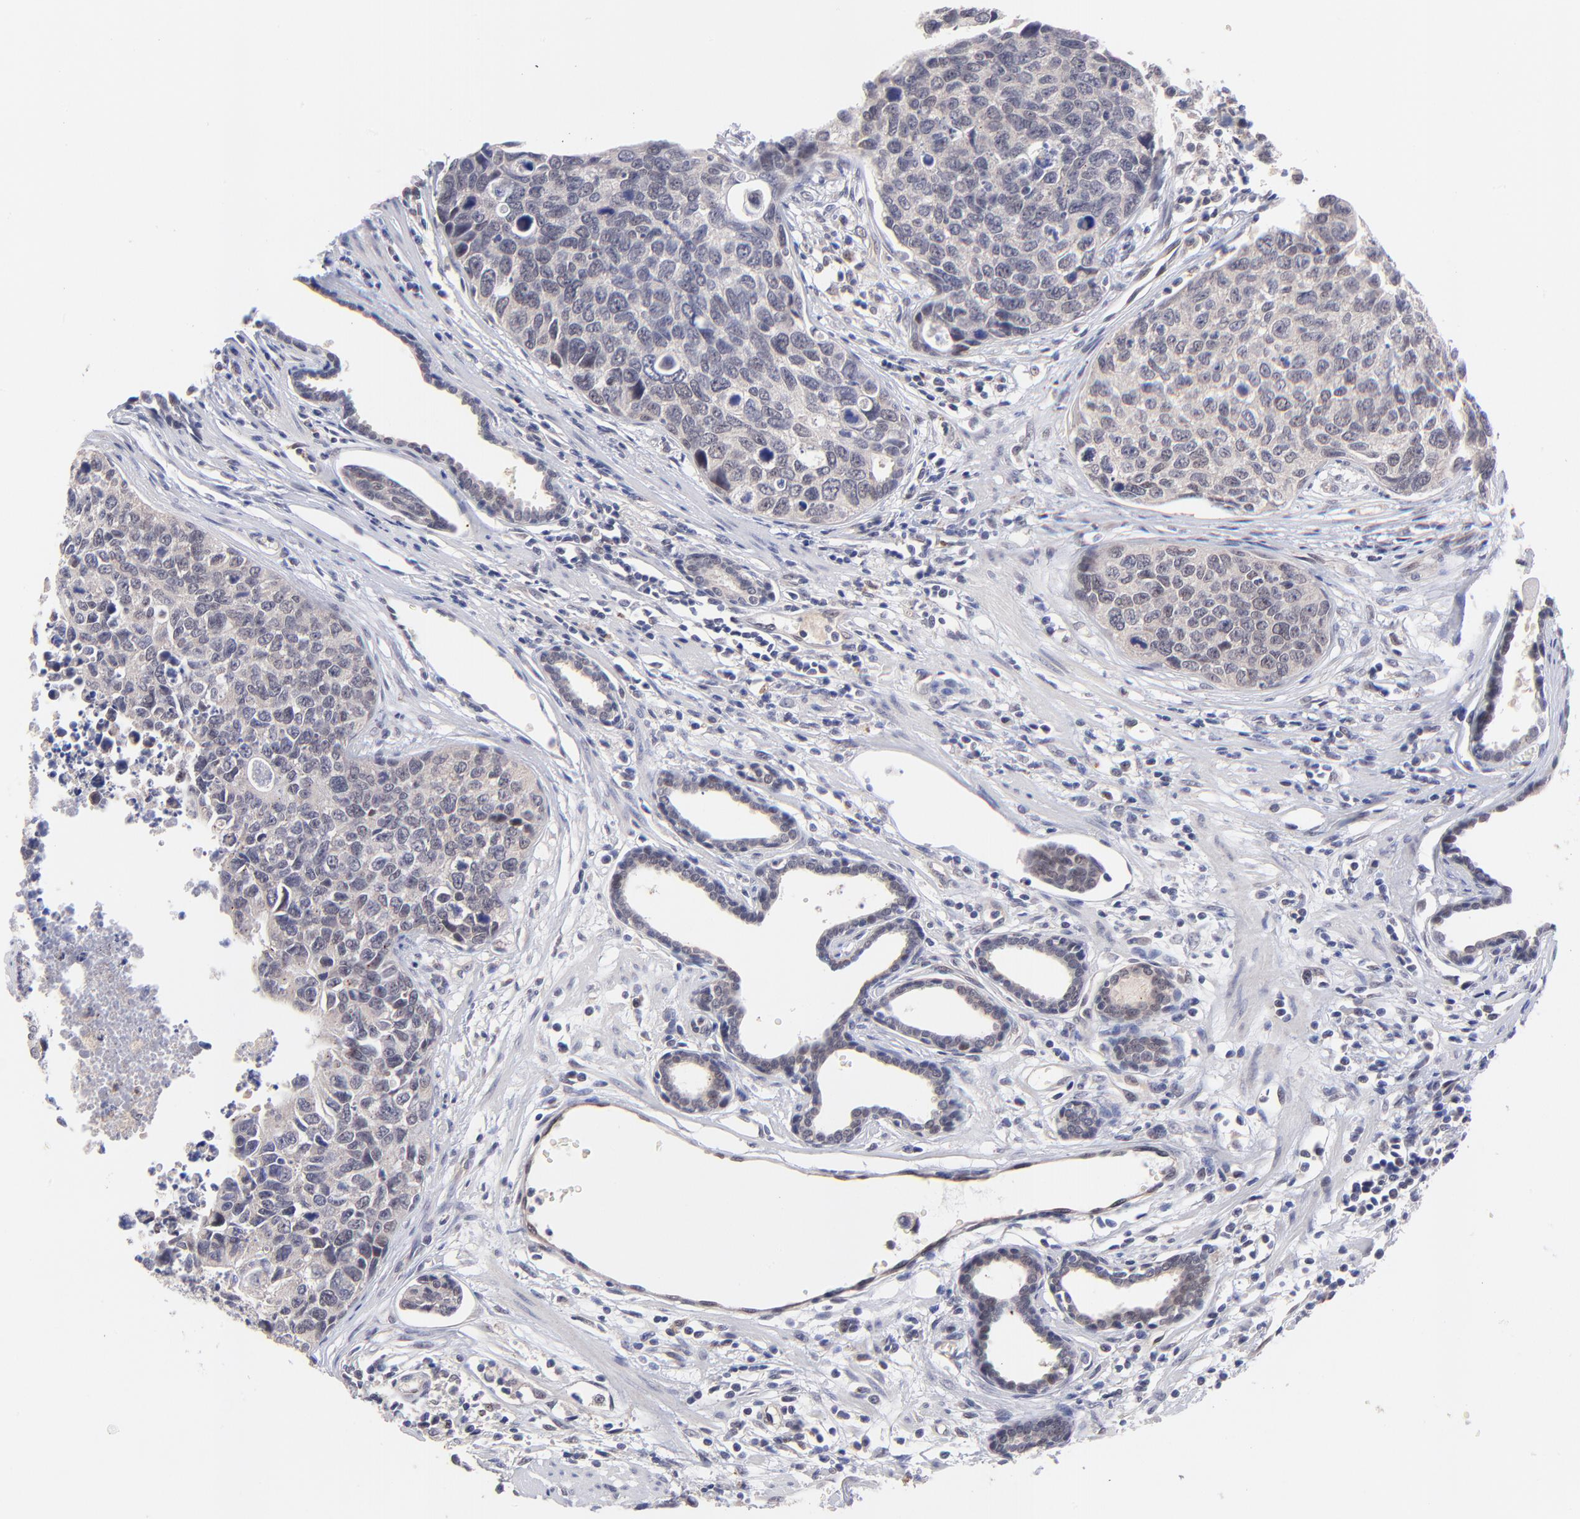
{"staining": {"intensity": "weak", "quantity": ">75%", "location": "cytoplasmic/membranous"}, "tissue": "urothelial cancer", "cell_type": "Tumor cells", "image_type": "cancer", "snomed": [{"axis": "morphology", "description": "Urothelial carcinoma, High grade"}, {"axis": "topography", "description": "Urinary bladder"}], "caption": "The immunohistochemical stain shows weak cytoplasmic/membranous expression in tumor cells of urothelial cancer tissue.", "gene": "ZNF747", "patient": {"sex": "male", "age": 81}}